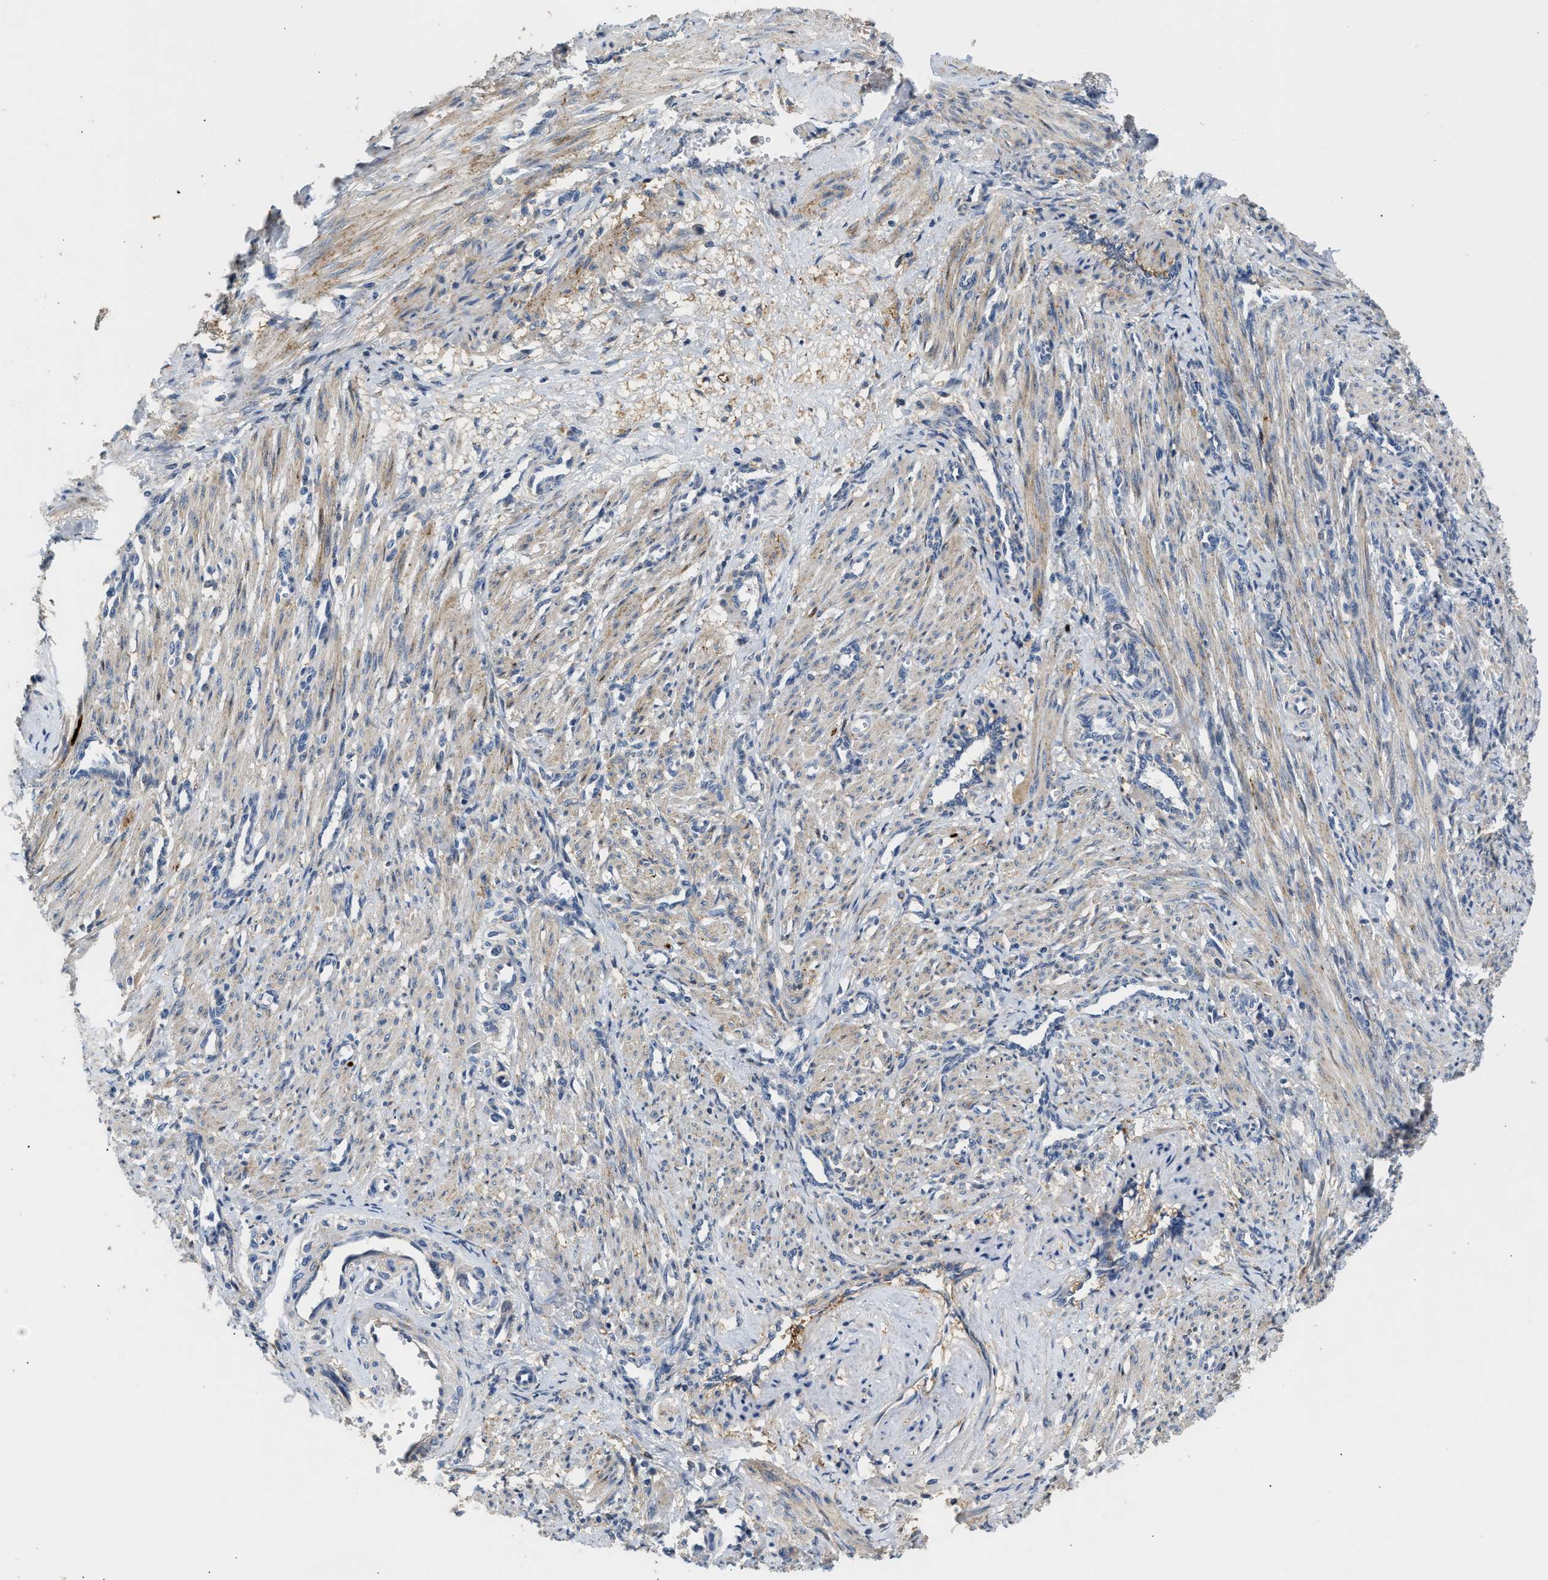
{"staining": {"intensity": "weak", "quantity": "<25%", "location": "cytoplasmic/membranous"}, "tissue": "smooth muscle", "cell_type": "Smooth muscle cells", "image_type": "normal", "snomed": [{"axis": "morphology", "description": "Normal tissue, NOS"}, {"axis": "topography", "description": "Endometrium"}], "caption": "This is a photomicrograph of immunohistochemistry staining of benign smooth muscle, which shows no staining in smooth muscle cells. (Brightfield microscopy of DAB (3,3'-diaminobenzidine) IHC at high magnification).", "gene": "AMZ1", "patient": {"sex": "female", "age": 33}}